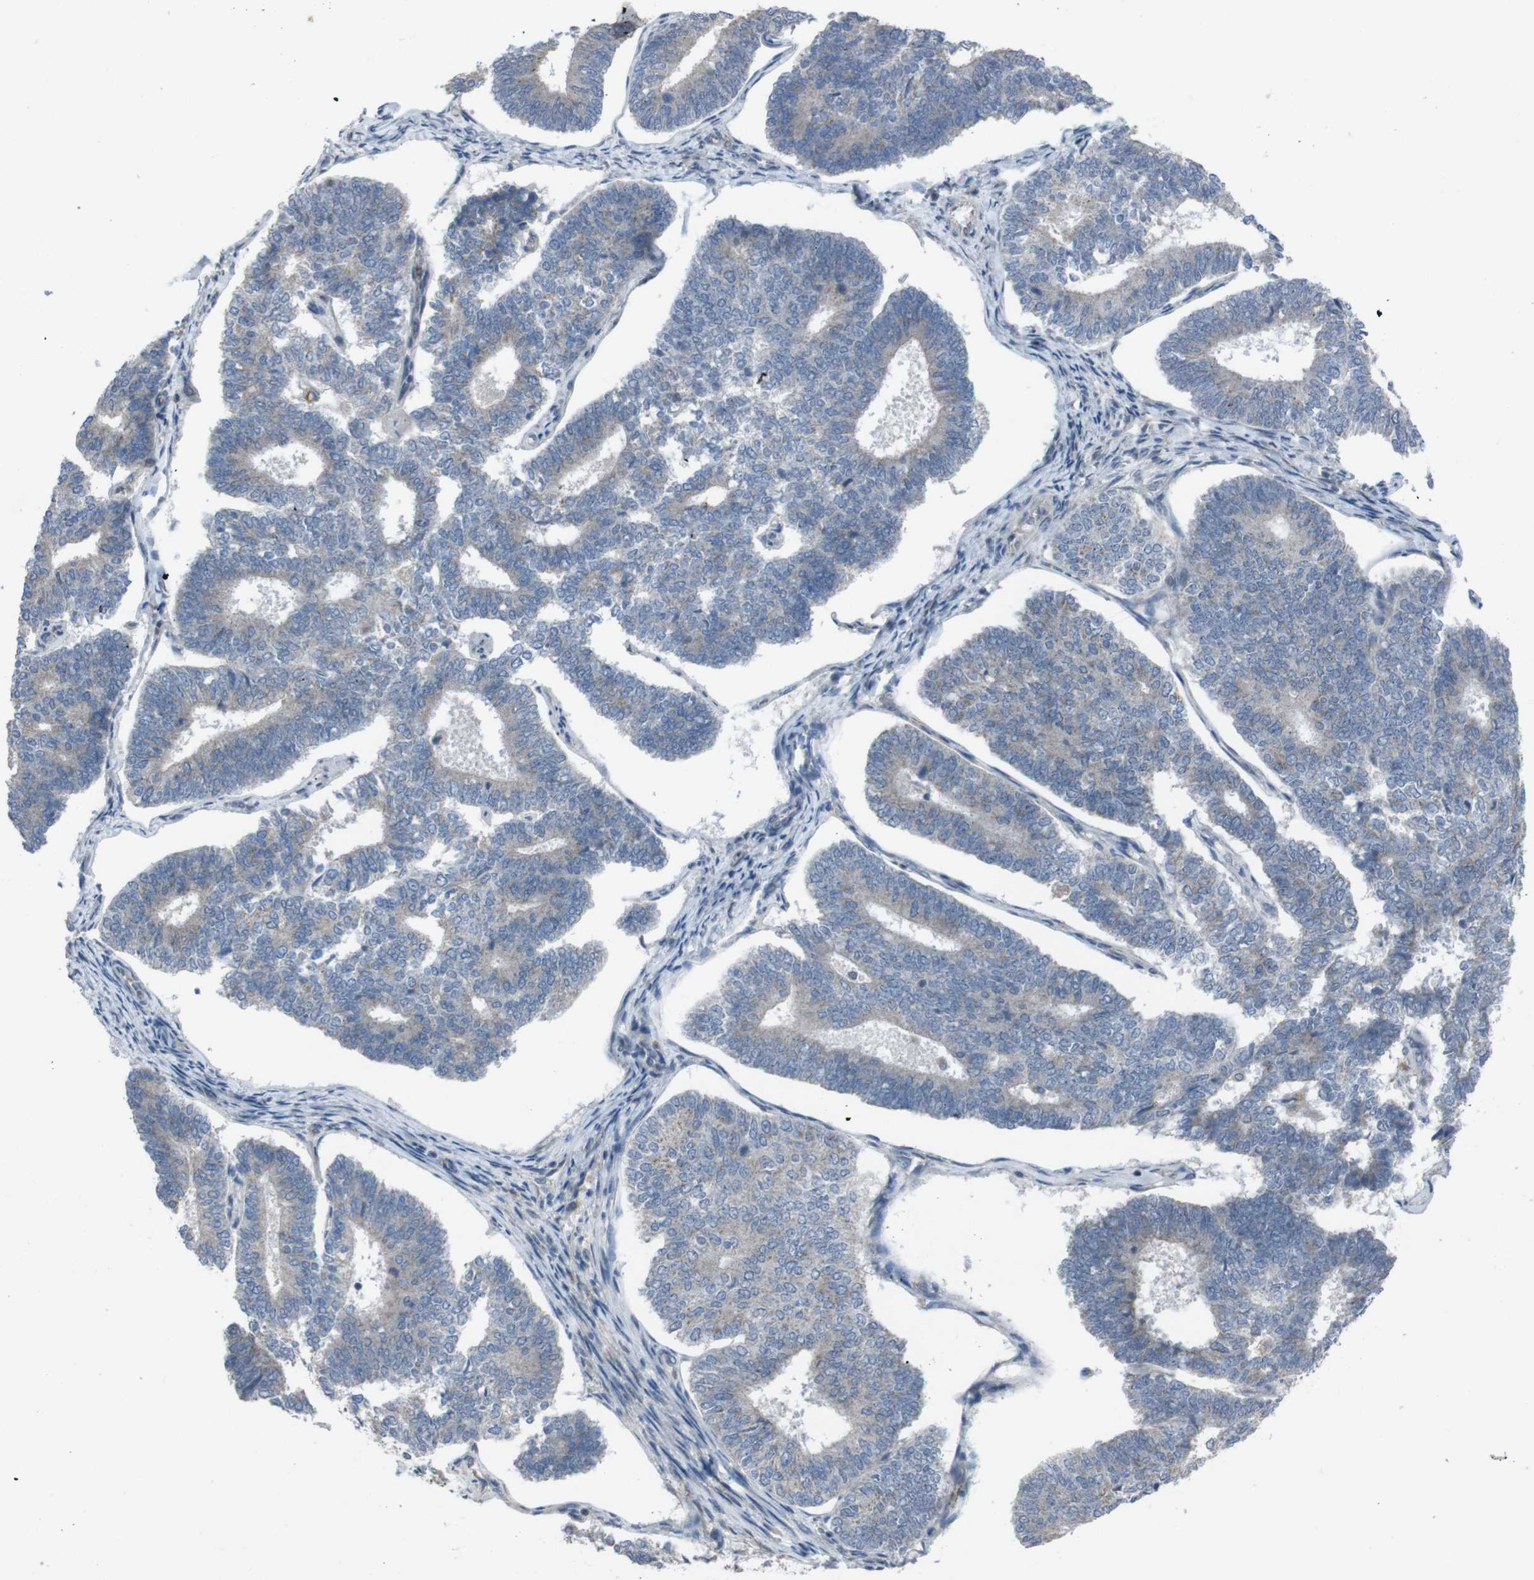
{"staining": {"intensity": "weak", "quantity": "25%-75%", "location": "cytoplasmic/membranous"}, "tissue": "endometrial cancer", "cell_type": "Tumor cells", "image_type": "cancer", "snomed": [{"axis": "morphology", "description": "Adenocarcinoma, NOS"}, {"axis": "topography", "description": "Endometrium"}], "caption": "Immunohistochemical staining of human adenocarcinoma (endometrial) reveals low levels of weak cytoplasmic/membranous expression in approximately 25%-75% of tumor cells.", "gene": "EFNA5", "patient": {"sex": "female", "age": 70}}